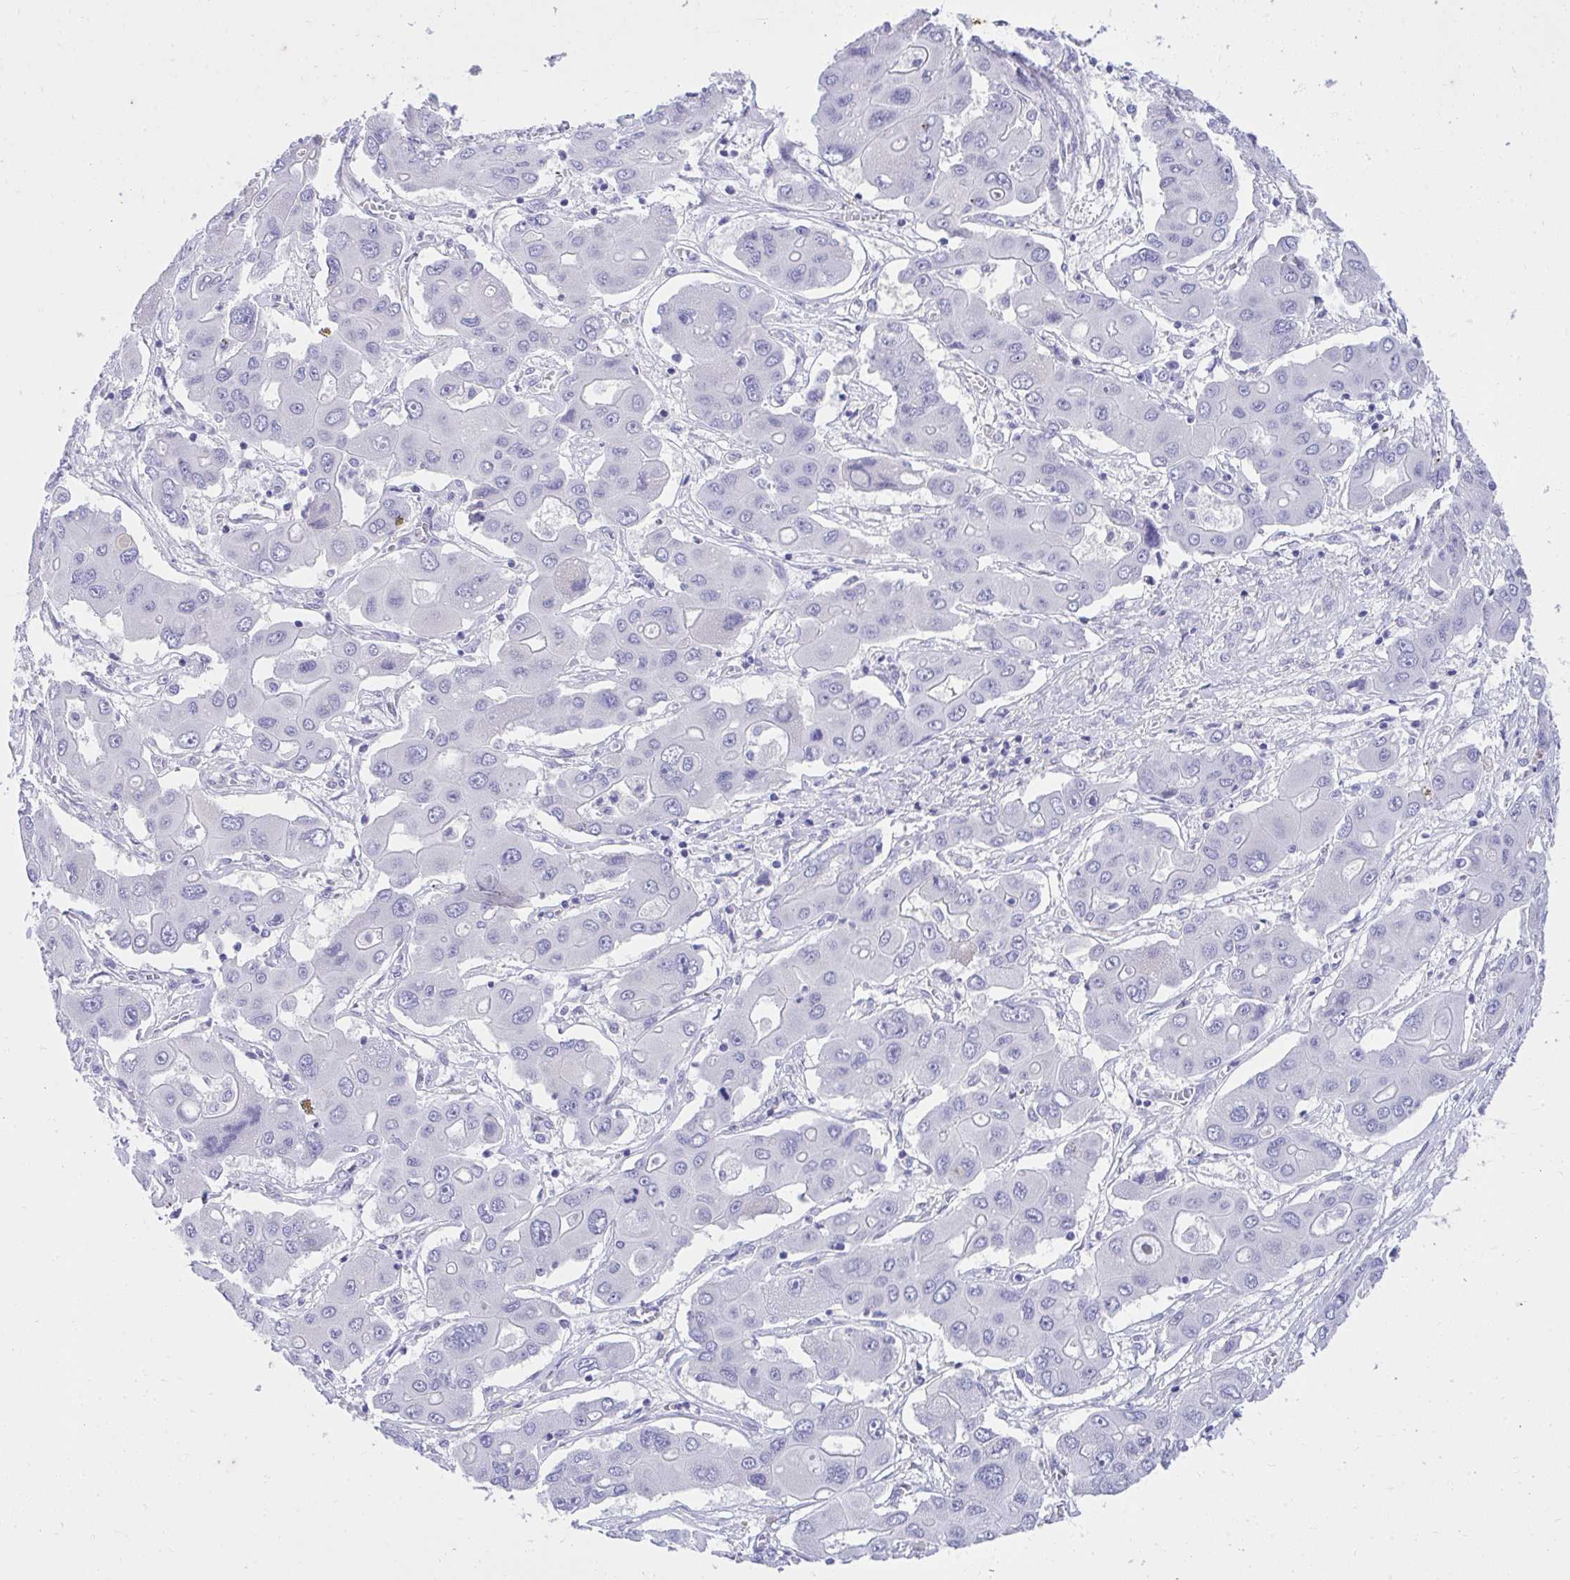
{"staining": {"intensity": "negative", "quantity": "none", "location": "none"}, "tissue": "liver cancer", "cell_type": "Tumor cells", "image_type": "cancer", "snomed": [{"axis": "morphology", "description": "Cholangiocarcinoma"}, {"axis": "topography", "description": "Liver"}], "caption": "This is an immunohistochemistry image of human liver cancer (cholangiocarcinoma). There is no expression in tumor cells.", "gene": "KLK1", "patient": {"sex": "male", "age": 67}}